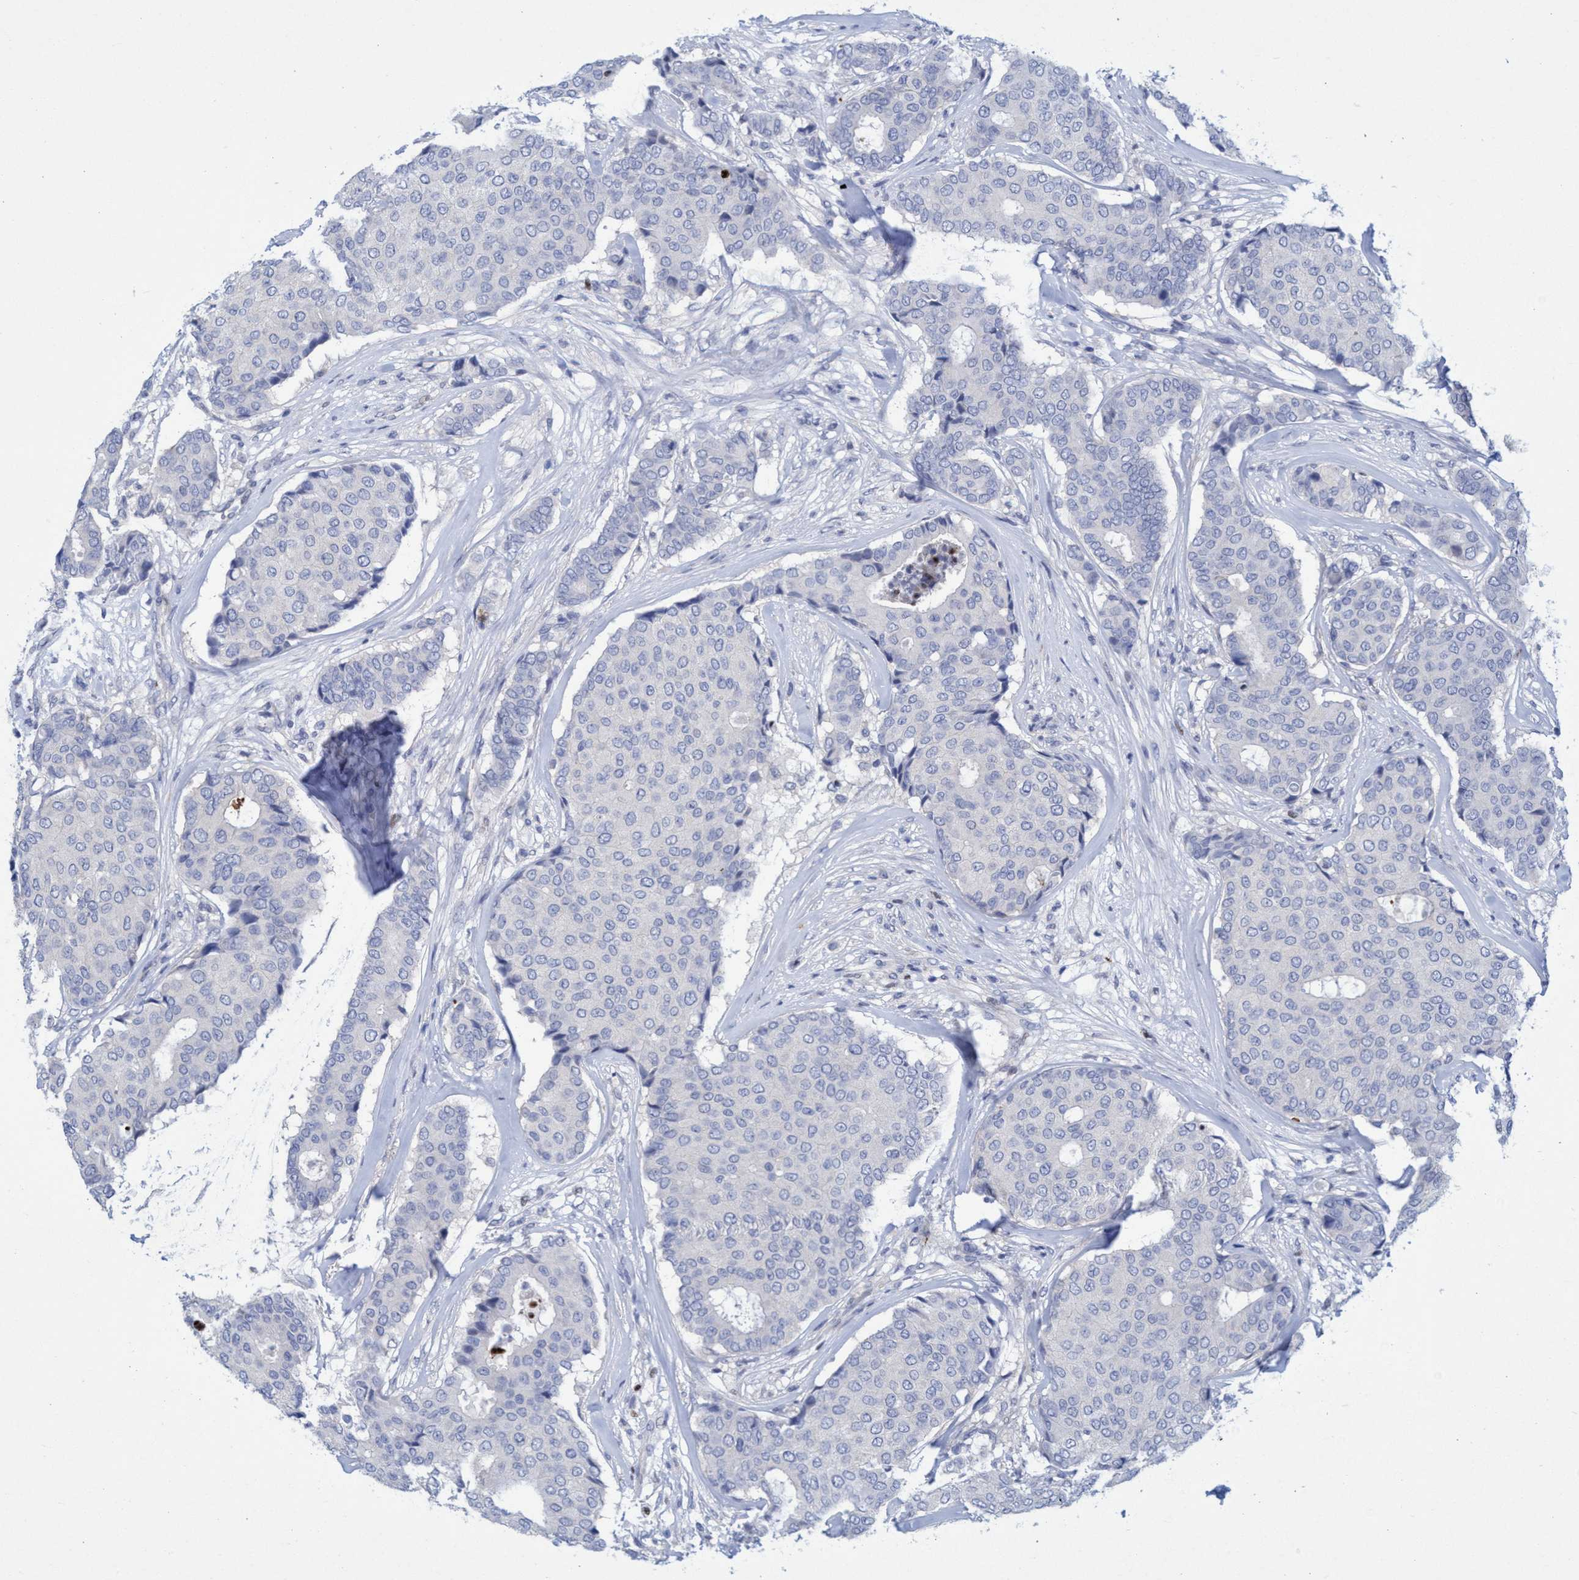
{"staining": {"intensity": "negative", "quantity": "none", "location": "none"}, "tissue": "breast cancer", "cell_type": "Tumor cells", "image_type": "cancer", "snomed": [{"axis": "morphology", "description": "Duct carcinoma"}, {"axis": "topography", "description": "Breast"}], "caption": "Breast cancer was stained to show a protein in brown. There is no significant expression in tumor cells. (DAB (3,3'-diaminobenzidine) IHC visualized using brightfield microscopy, high magnification).", "gene": "R3HCC1", "patient": {"sex": "female", "age": 75}}